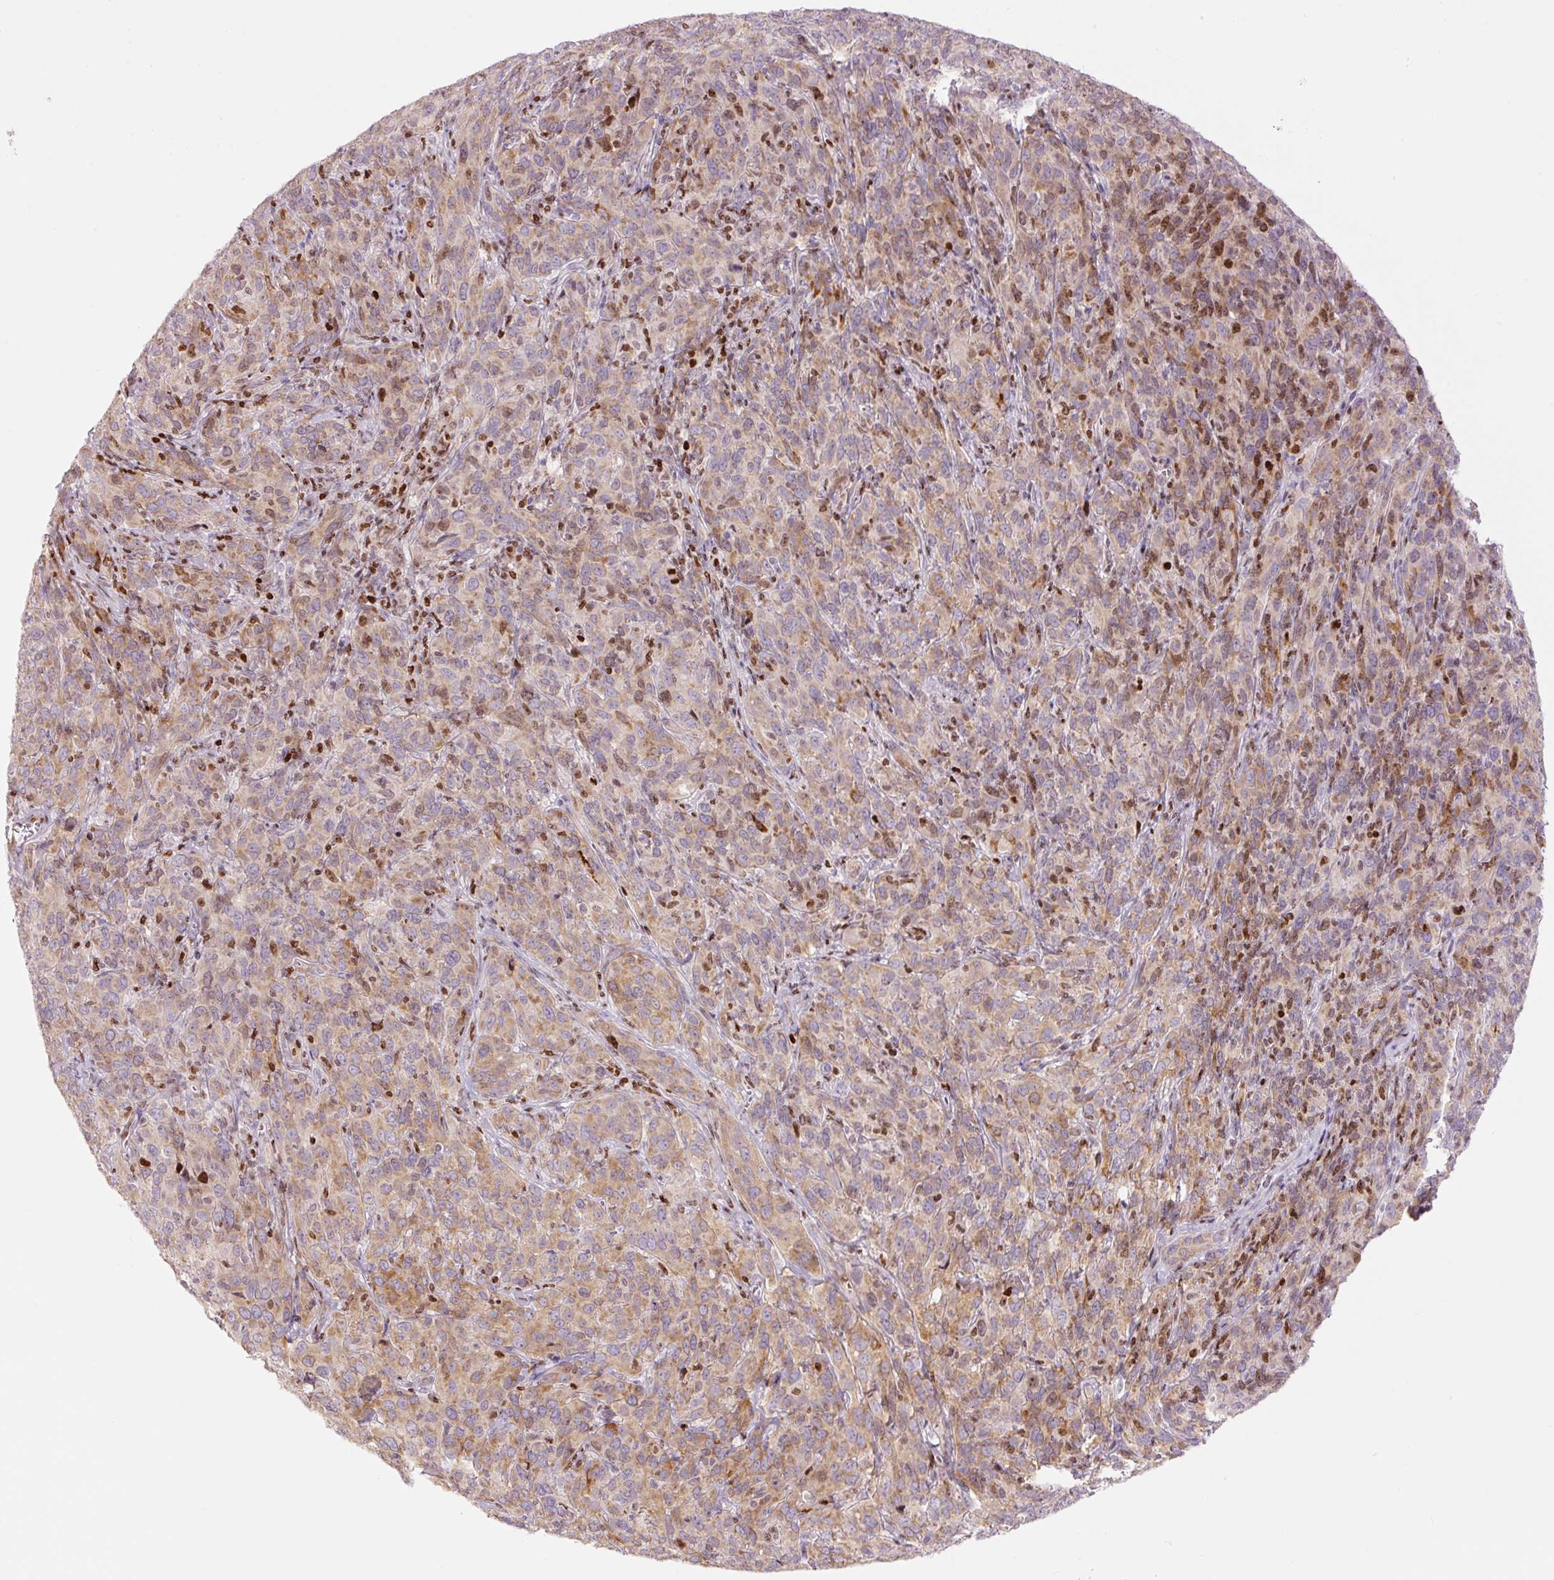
{"staining": {"intensity": "moderate", "quantity": ">75%", "location": "cytoplasmic/membranous"}, "tissue": "cervical cancer", "cell_type": "Tumor cells", "image_type": "cancer", "snomed": [{"axis": "morphology", "description": "Normal tissue, NOS"}, {"axis": "morphology", "description": "Squamous cell carcinoma, NOS"}, {"axis": "topography", "description": "Cervix"}], "caption": "Cervical squamous cell carcinoma tissue displays moderate cytoplasmic/membranous staining in approximately >75% of tumor cells, visualized by immunohistochemistry. (DAB IHC with brightfield microscopy, high magnification).", "gene": "TMEM8B", "patient": {"sex": "female", "age": 51}}